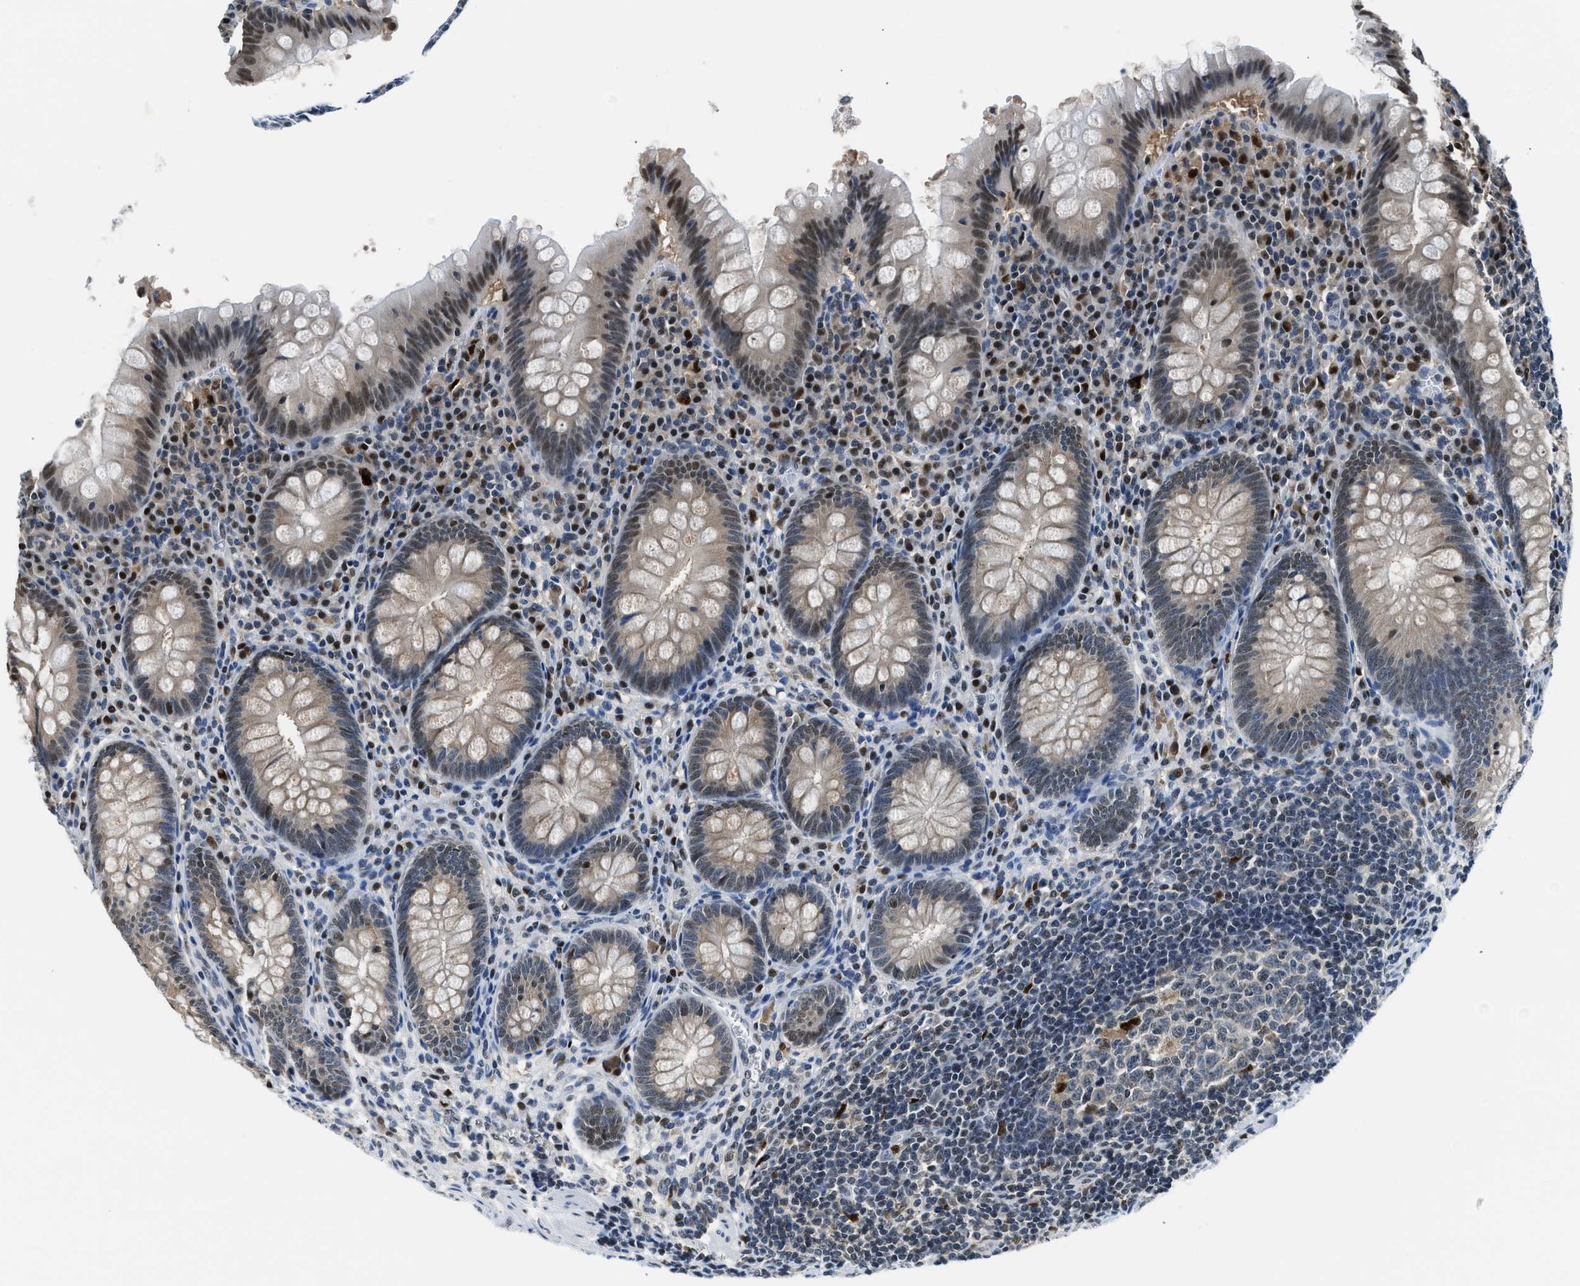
{"staining": {"intensity": "moderate", "quantity": "<25%", "location": "nuclear"}, "tissue": "appendix", "cell_type": "Glandular cells", "image_type": "normal", "snomed": [{"axis": "morphology", "description": "Normal tissue, NOS"}, {"axis": "topography", "description": "Appendix"}], "caption": "Moderate nuclear protein positivity is seen in approximately <25% of glandular cells in appendix. (DAB IHC, brown staining for protein, blue staining for nuclei).", "gene": "ALX1", "patient": {"sex": "male", "age": 56}}